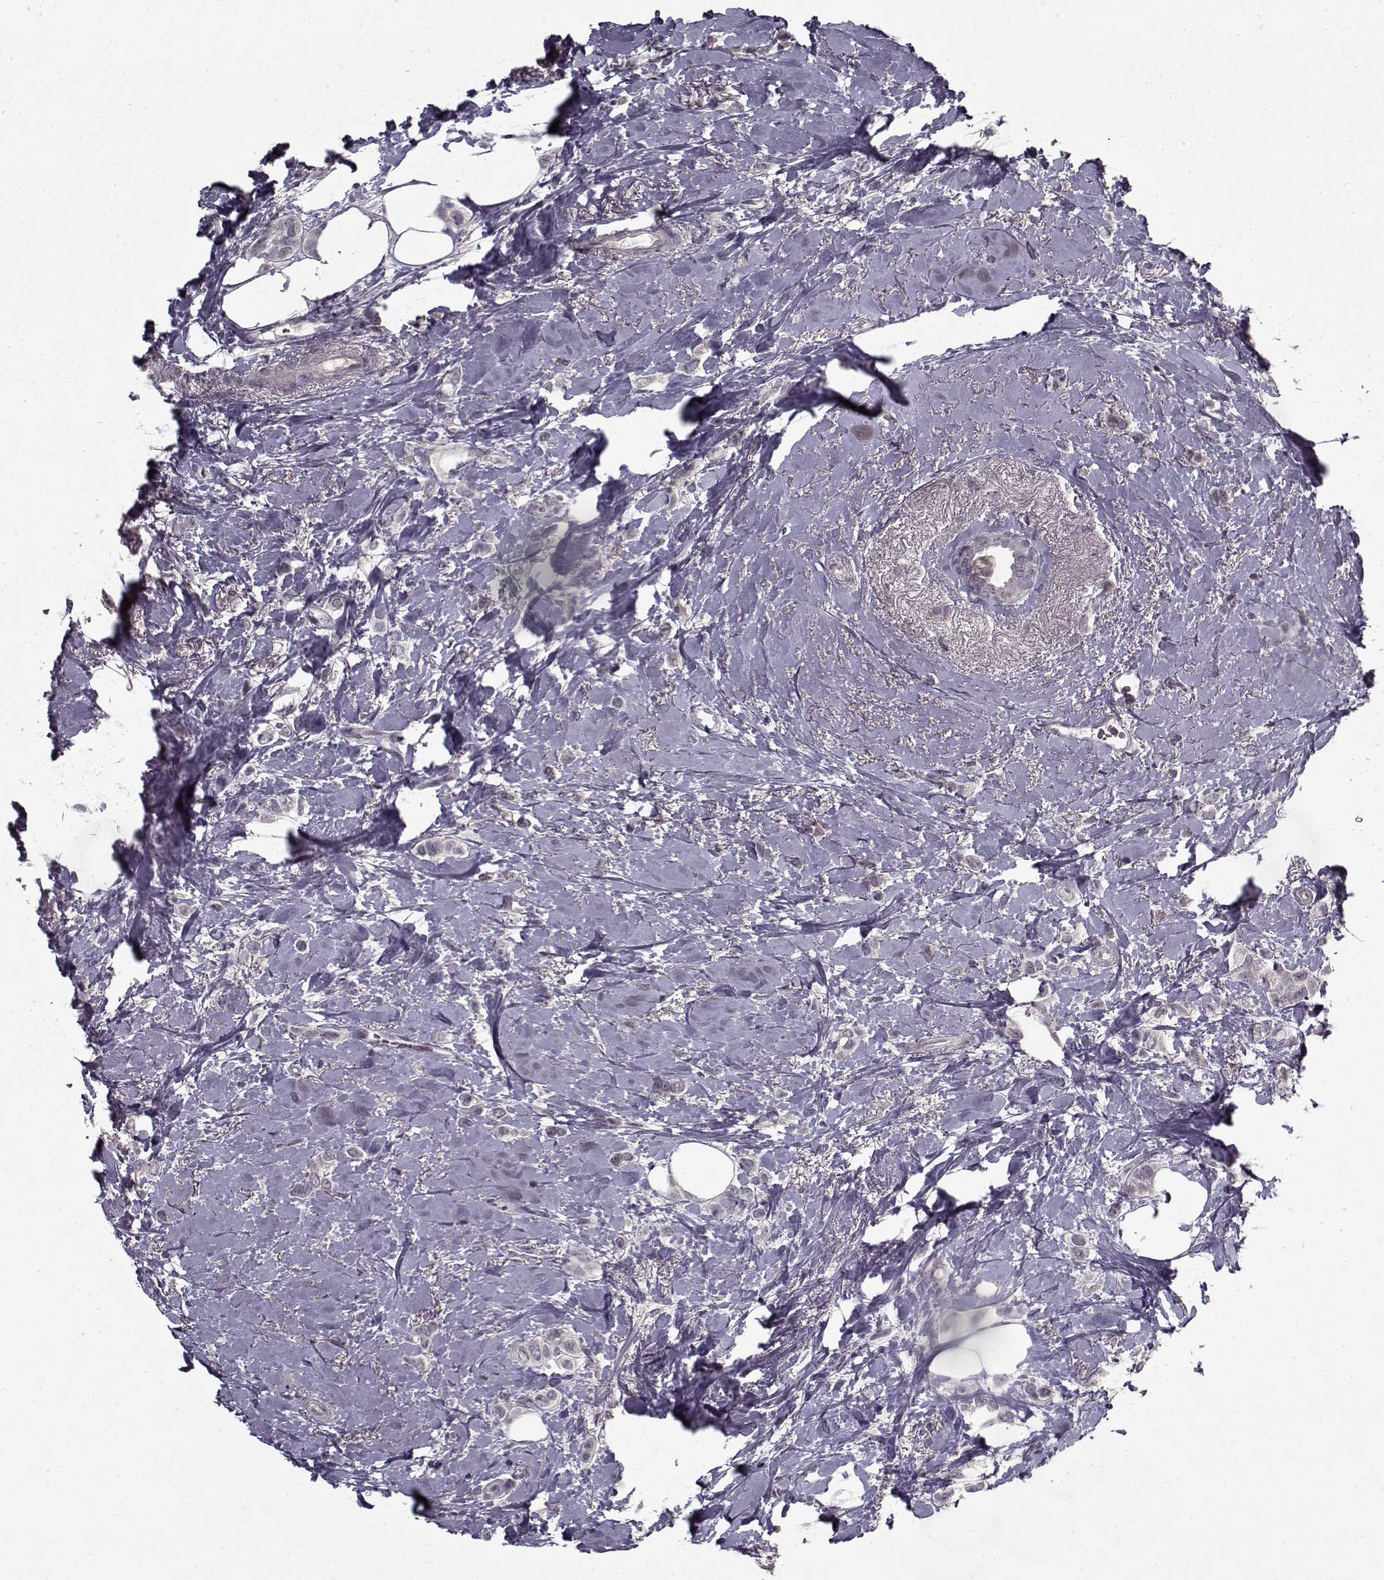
{"staining": {"intensity": "negative", "quantity": "none", "location": "none"}, "tissue": "breast cancer", "cell_type": "Tumor cells", "image_type": "cancer", "snomed": [{"axis": "morphology", "description": "Lobular carcinoma"}, {"axis": "topography", "description": "Breast"}], "caption": "Breast cancer (lobular carcinoma) was stained to show a protein in brown. There is no significant expression in tumor cells.", "gene": "LAMA2", "patient": {"sex": "female", "age": 66}}